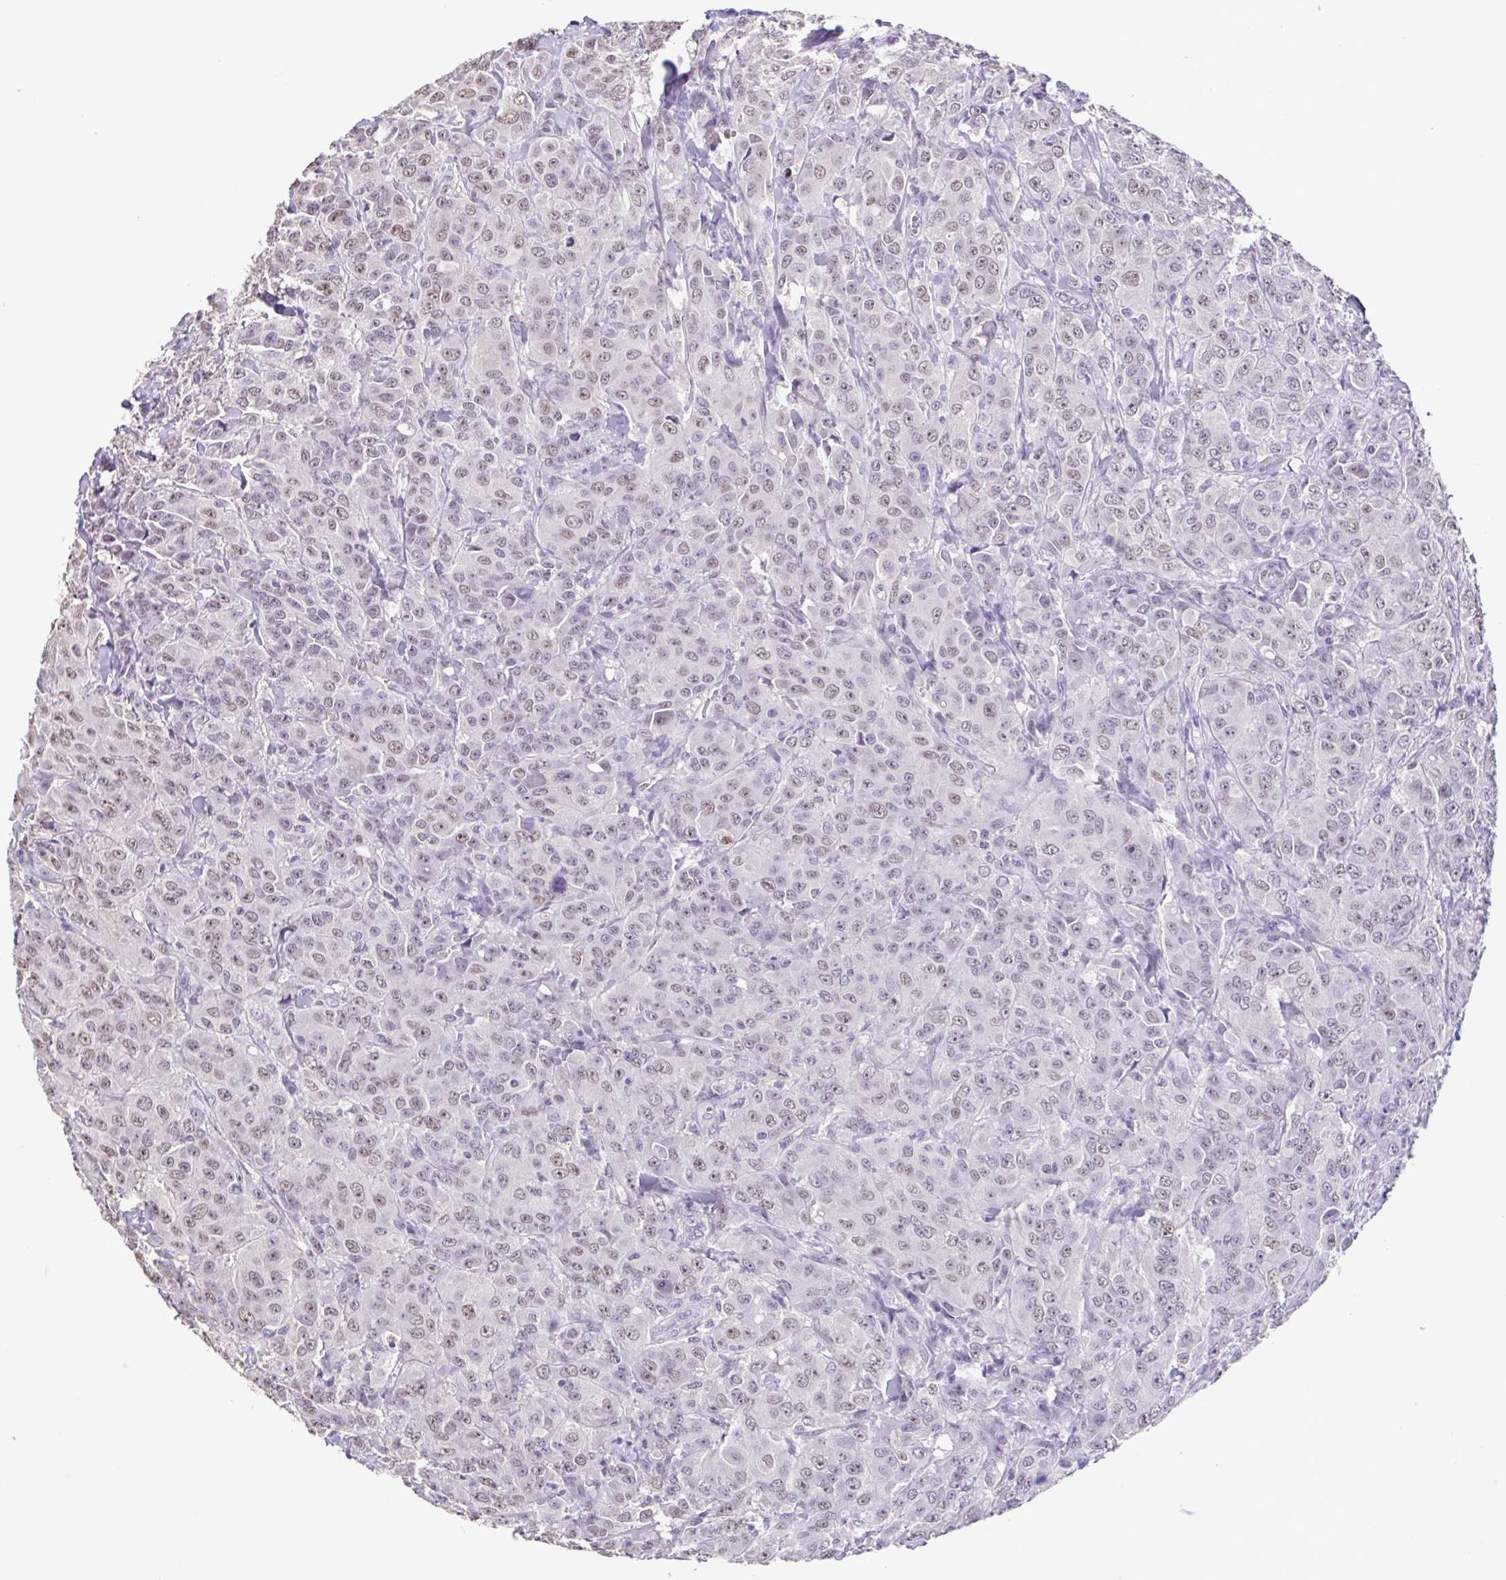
{"staining": {"intensity": "weak", "quantity": ">75%", "location": "nuclear"}, "tissue": "breast cancer", "cell_type": "Tumor cells", "image_type": "cancer", "snomed": [{"axis": "morphology", "description": "Normal tissue, NOS"}, {"axis": "morphology", "description": "Duct carcinoma"}, {"axis": "topography", "description": "Breast"}], "caption": "Human breast cancer (intraductal carcinoma) stained with a protein marker demonstrates weak staining in tumor cells.", "gene": "ACTRT3", "patient": {"sex": "female", "age": 43}}